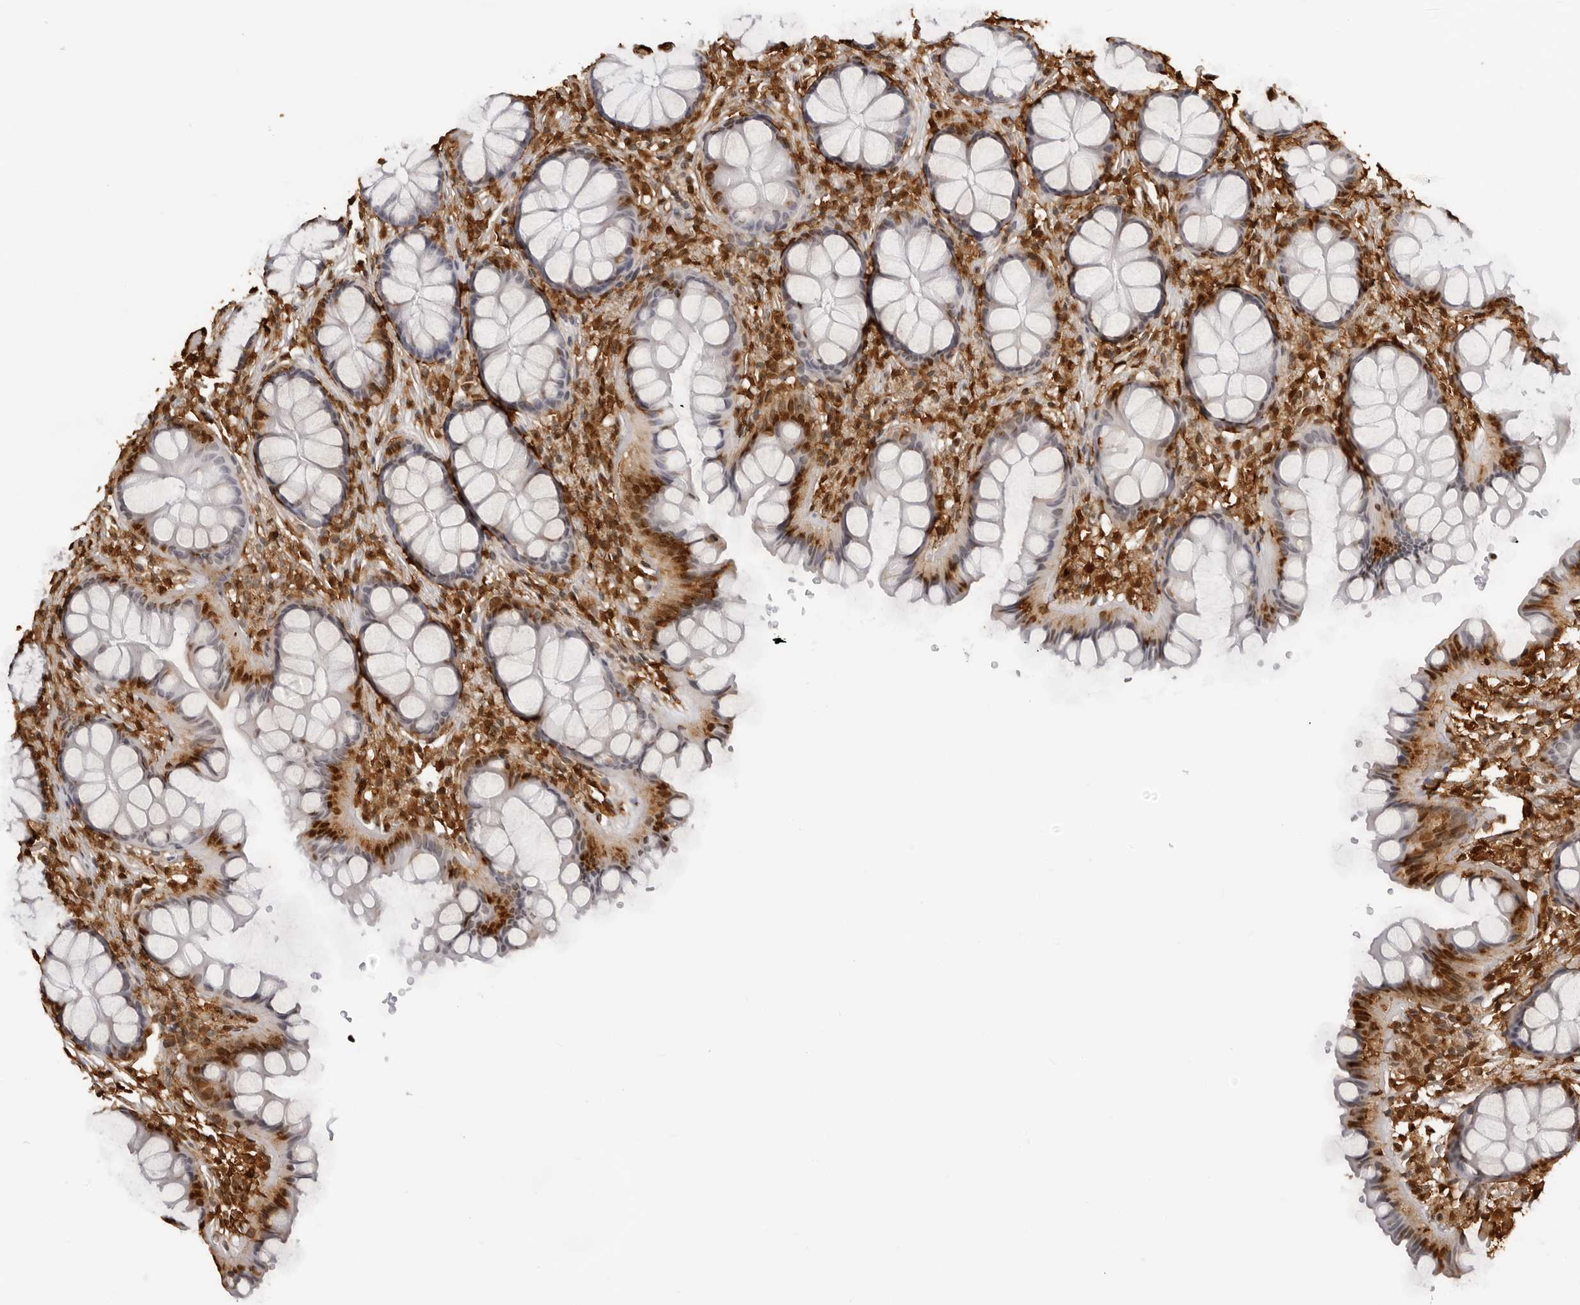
{"staining": {"intensity": "strong", "quantity": ">75%", "location": "nuclear"}, "tissue": "colon", "cell_type": "Endothelial cells", "image_type": "normal", "snomed": [{"axis": "morphology", "description": "Normal tissue, NOS"}, {"axis": "topography", "description": "Colon"}], "caption": "This photomicrograph shows normal colon stained with immunohistochemistry (IHC) to label a protein in brown. The nuclear of endothelial cells show strong positivity for the protein. Nuclei are counter-stained blue.", "gene": "ZFP91", "patient": {"sex": "female", "age": 55}}